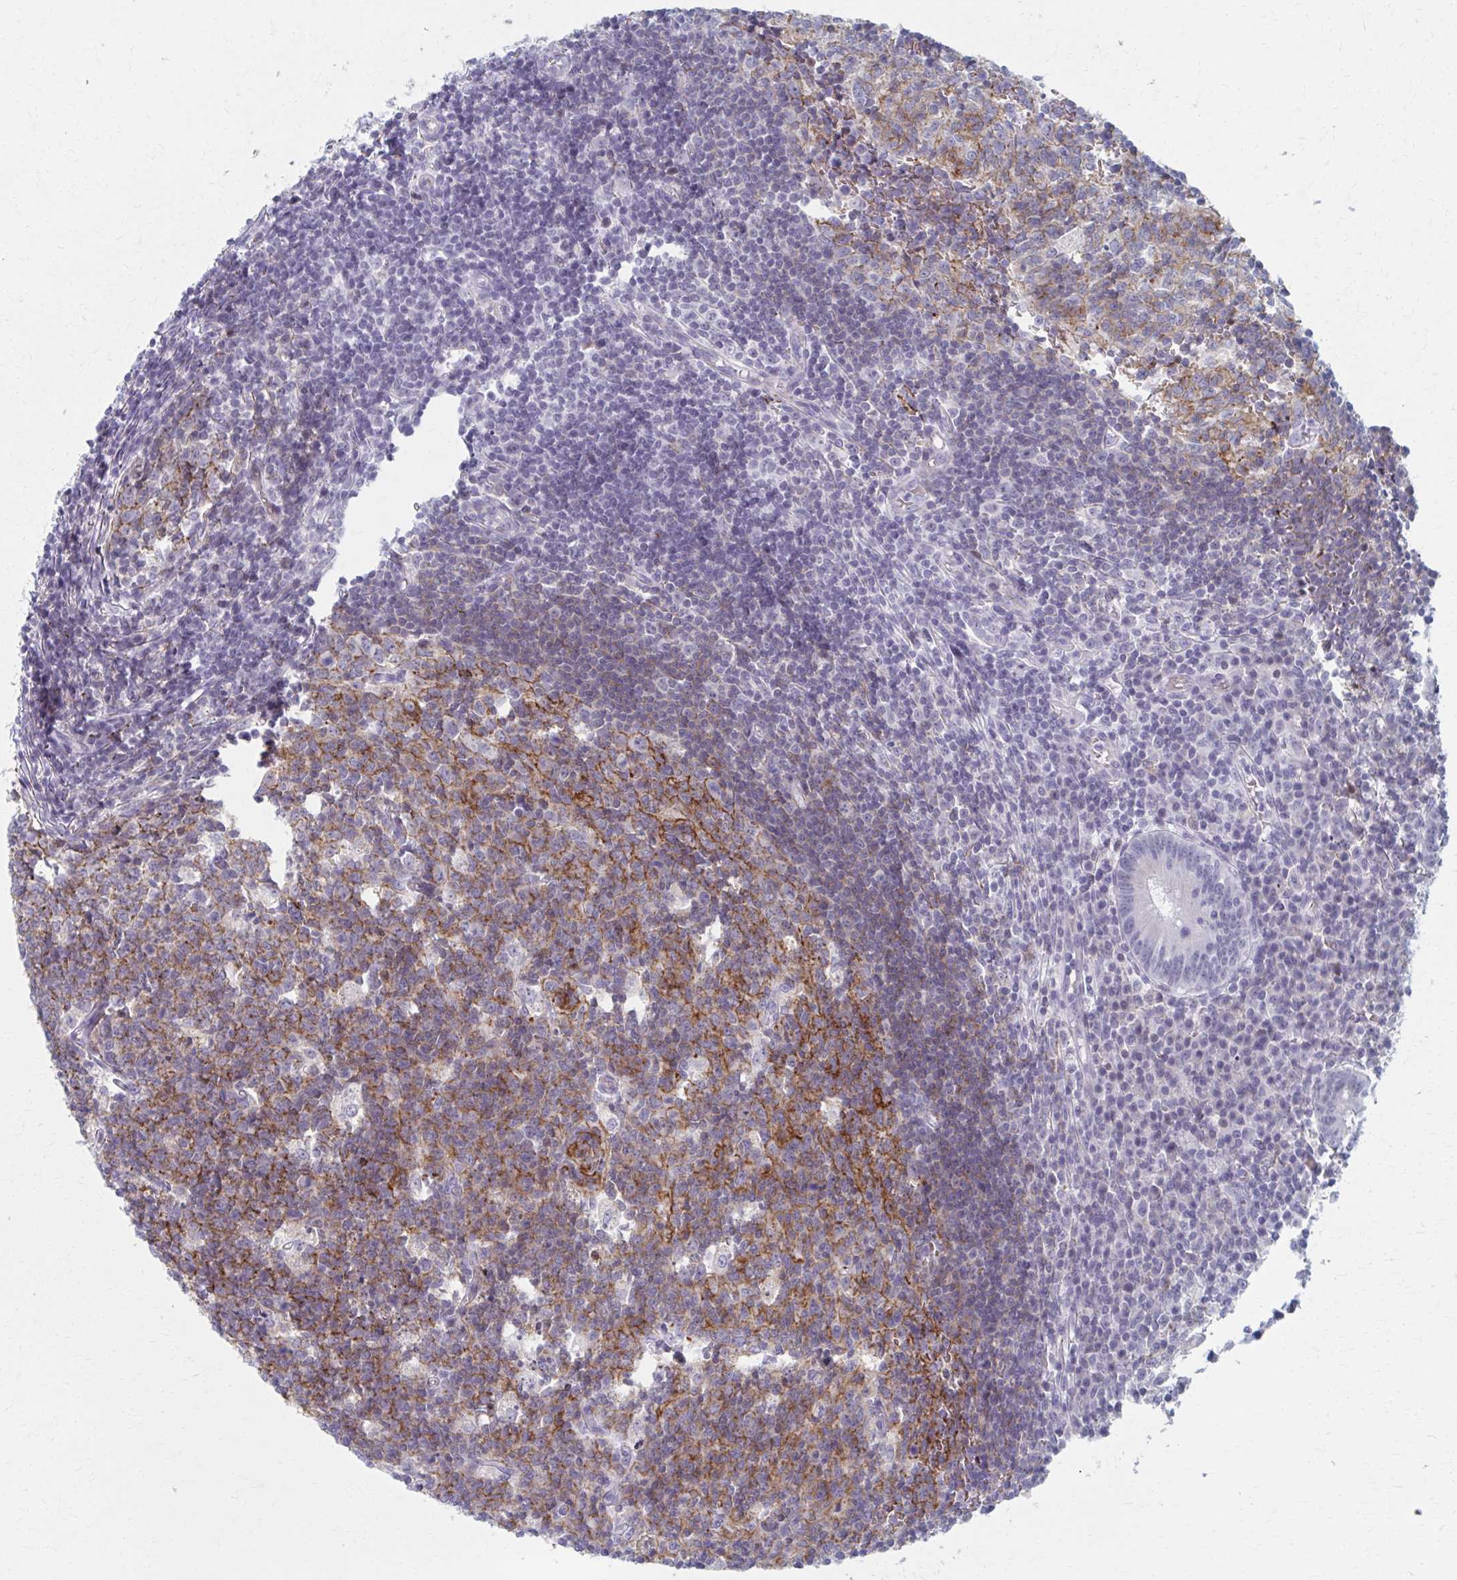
{"staining": {"intensity": "strong", "quantity": "<25%", "location": "cytoplasmic/membranous"}, "tissue": "appendix", "cell_type": "Glandular cells", "image_type": "normal", "snomed": [{"axis": "morphology", "description": "Normal tissue, NOS"}, {"axis": "topography", "description": "Appendix"}], "caption": "This photomicrograph reveals benign appendix stained with immunohistochemistry (IHC) to label a protein in brown. The cytoplasmic/membranous of glandular cells show strong positivity for the protein. Nuclei are counter-stained blue.", "gene": "ABHD16B", "patient": {"sex": "male", "age": 18}}